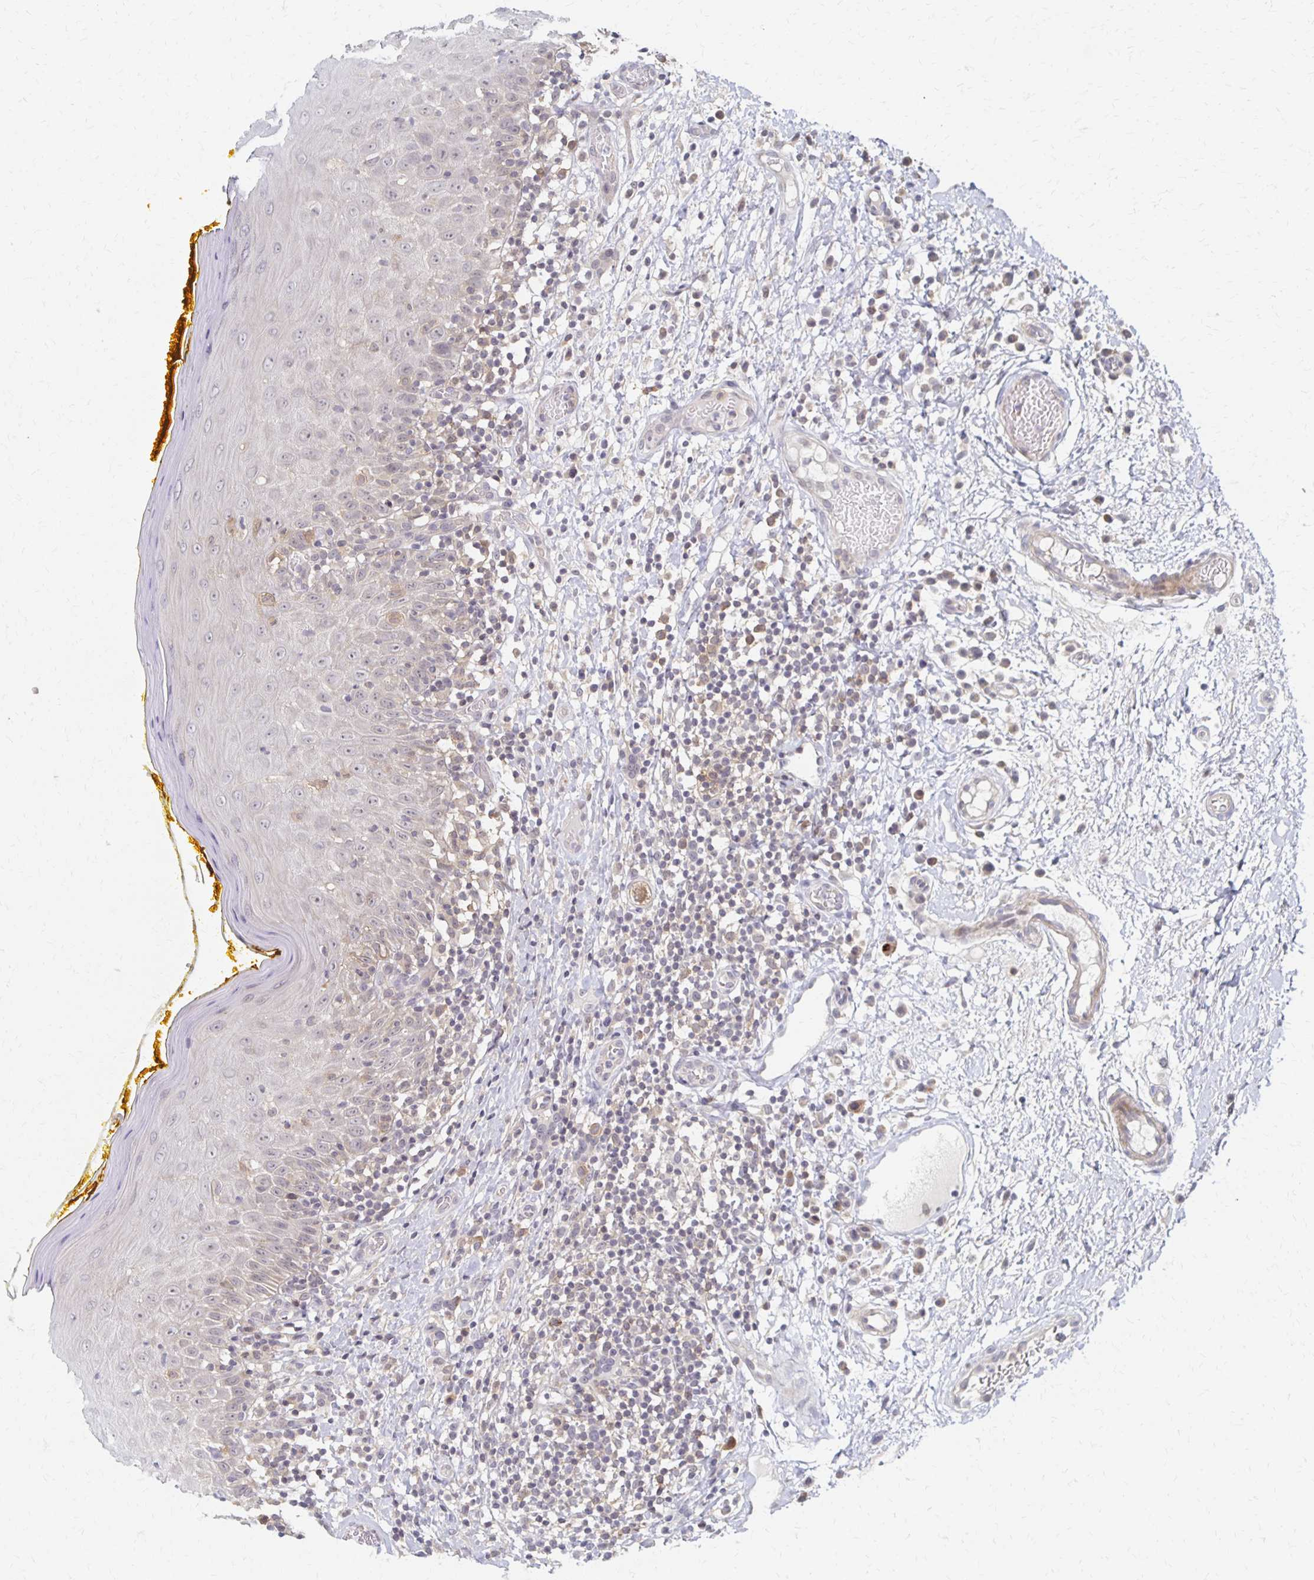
{"staining": {"intensity": "weak", "quantity": "<25%", "location": "cytoplasmic/membranous"}, "tissue": "oral mucosa", "cell_type": "Squamous epithelial cells", "image_type": "normal", "snomed": [{"axis": "morphology", "description": "Normal tissue, NOS"}, {"axis": "topography", "description": "Oral tissue"}, {"axis": "topography", "description": "Tounge, NOS"}], "caption": "Oral mucosa stained for a protein using IHC reveals no expression squamous epithelial cells.", "gene": "PRKCB", "patient": {"sex": "female", "age": 58}}